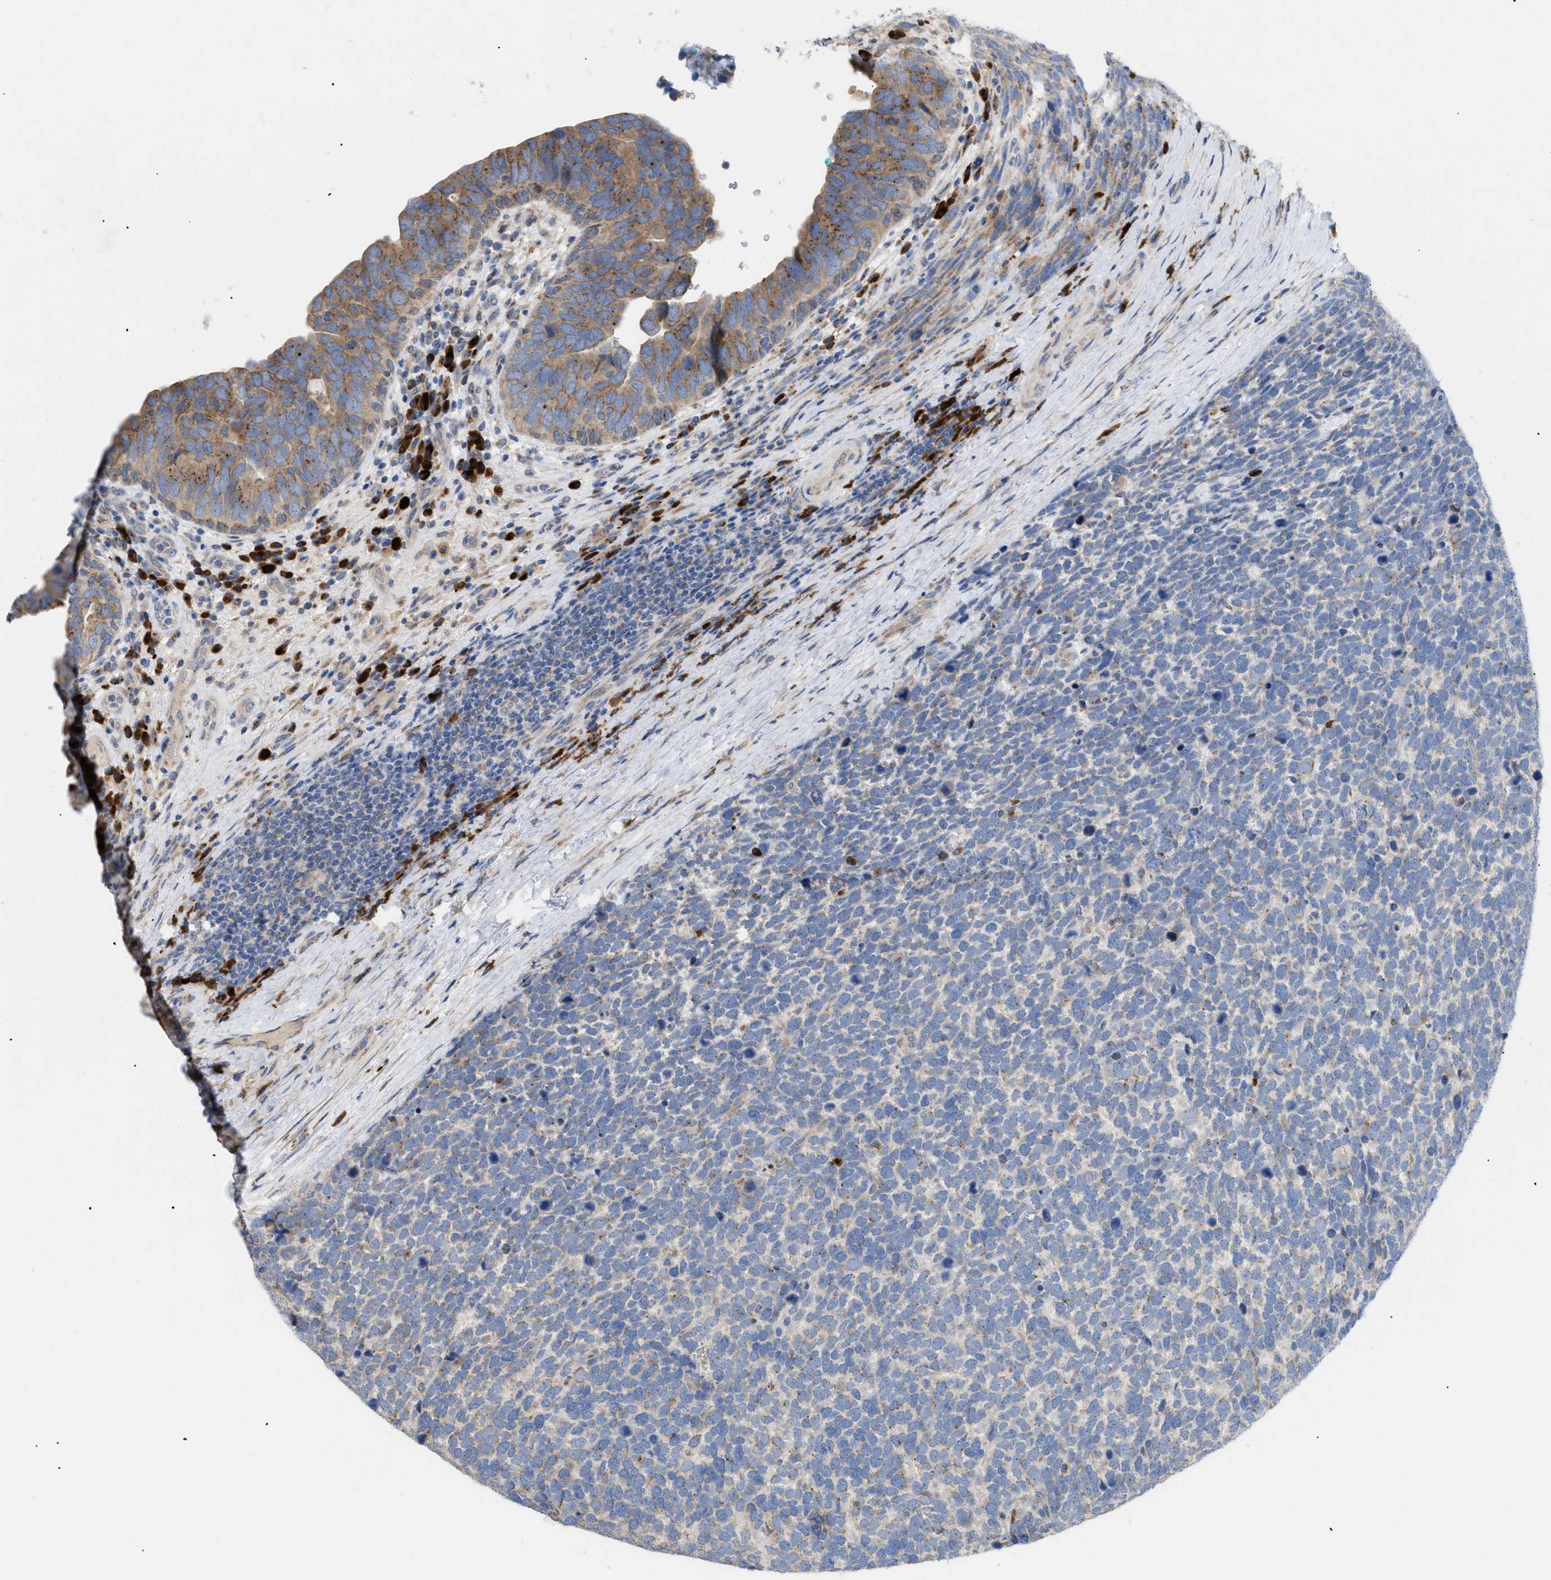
{"staining": {"intensity": "moderate", "quantity": "<25%", "location": "cytoplasmic/membranous"}, "tissue": "urothelial cancer", "cell_type": "Tumor cells", "image_type": "cancer", "snomed": [{"axis": "morphology", "description": "Urothelial carcinoma, High grade"}, {"axis": "topography", "description": "Urinary bladder"}], "caption": "An image of high-grade urothelial carcinoma stained for a protein exhibits moderate cytoplasmic/membranous brown staining in tumor cells.", "gene": "SLC50A1", "patient": {"sex": "female", "age": 82}}